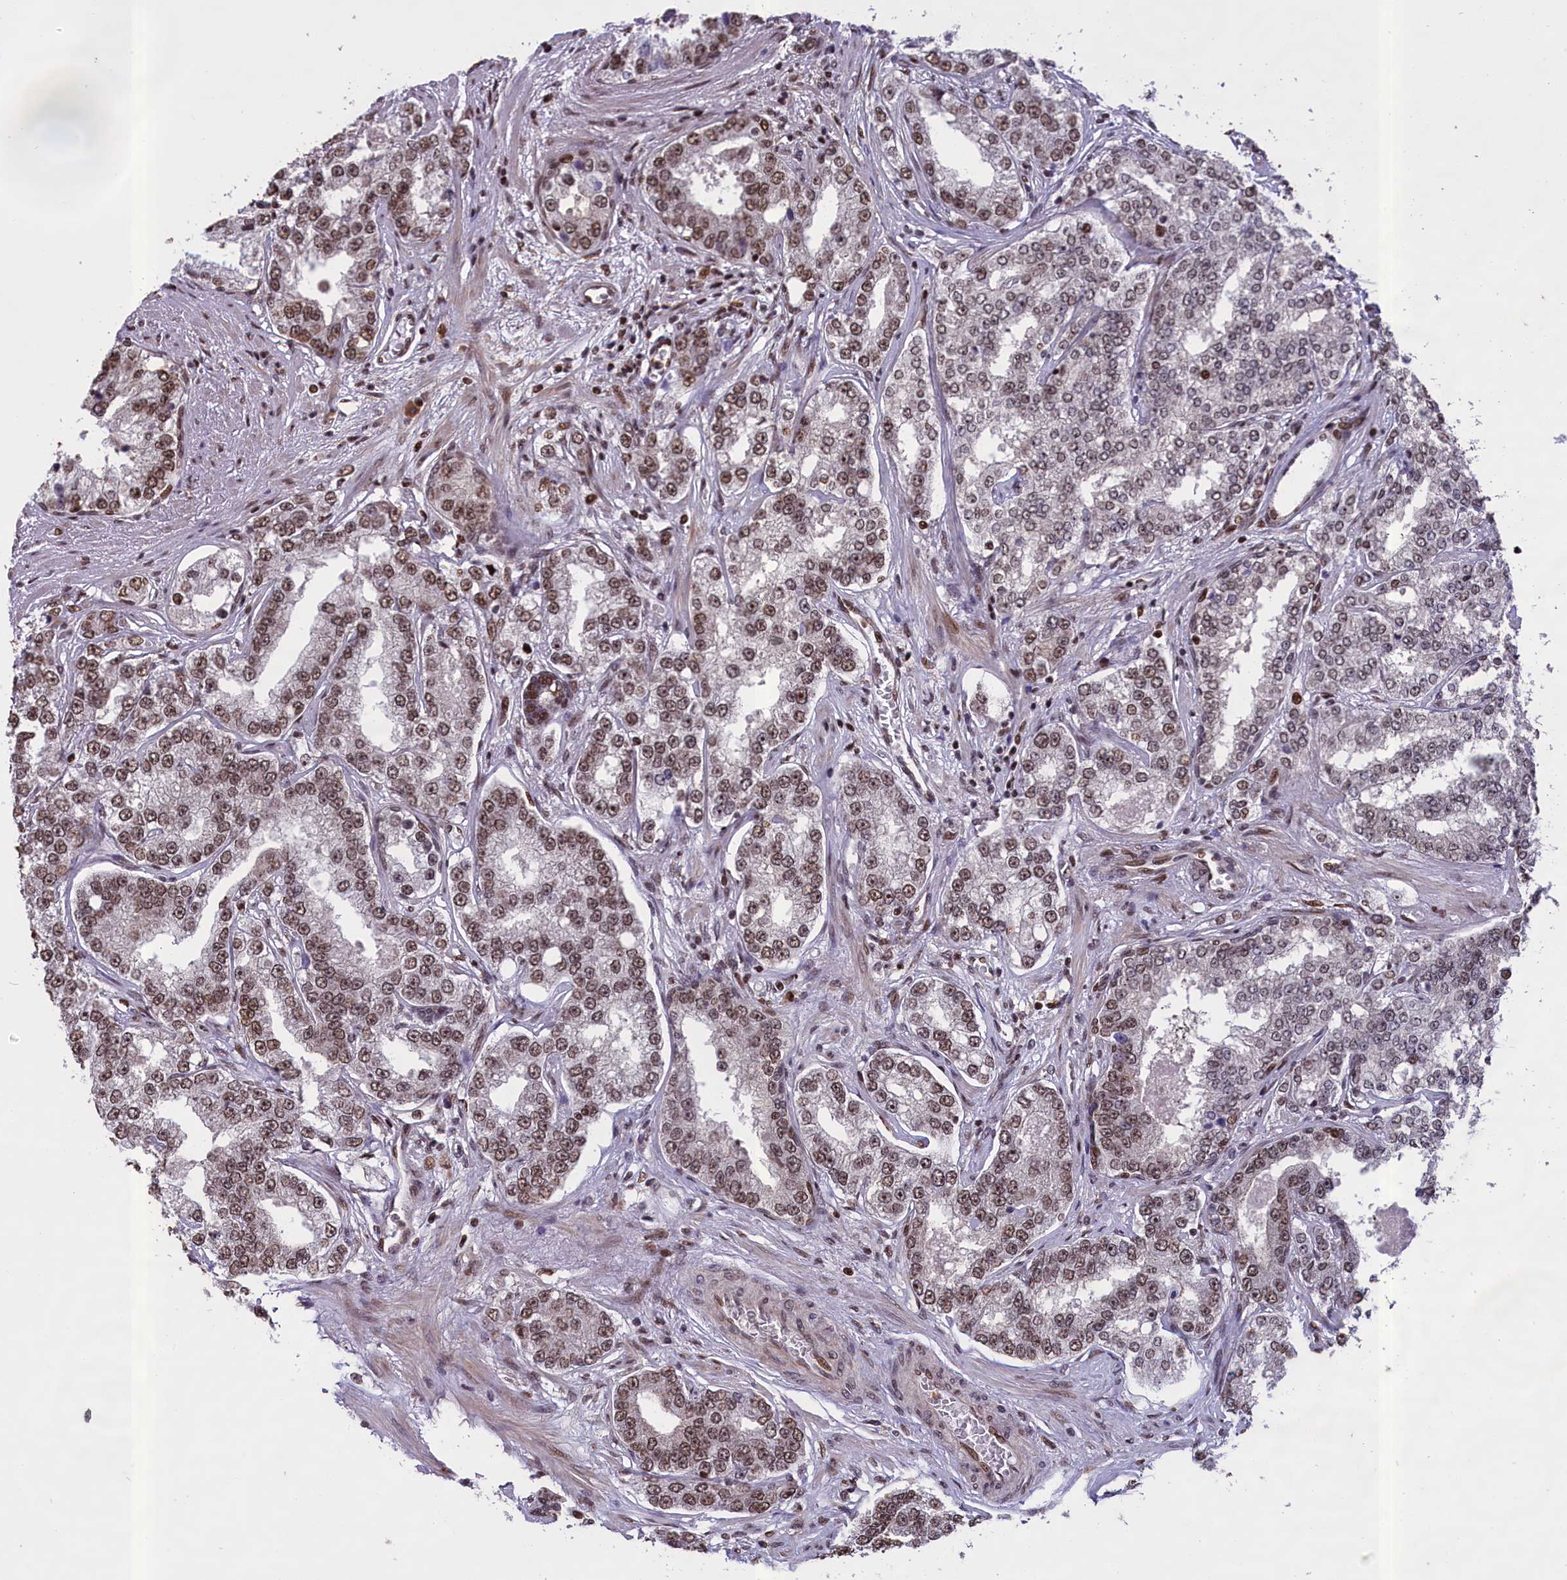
{"staining": {"intensity": "moderate", "quantity": ">75%", "location": "nuclear"}, "tissue": "prostate cancer", "cell_type": "Tumor cells", "image_type": "cancer", "snomed": [{"axis": "morphology", "description": "Normal tissue, NOS"}, {"axis": "morphology", "description": "Adenocarcinoma, High grade"}, {"axis": "topography", "description": "Prostate"}], "caption": "Prostate adenocarcinoma (high-grade) stained for a protein (brown) reveals moderate nuclear positive positivity in approximately >75% of tumor cells.", "gene": "RELB", "patient": {"sex": "male", "age": 83}}